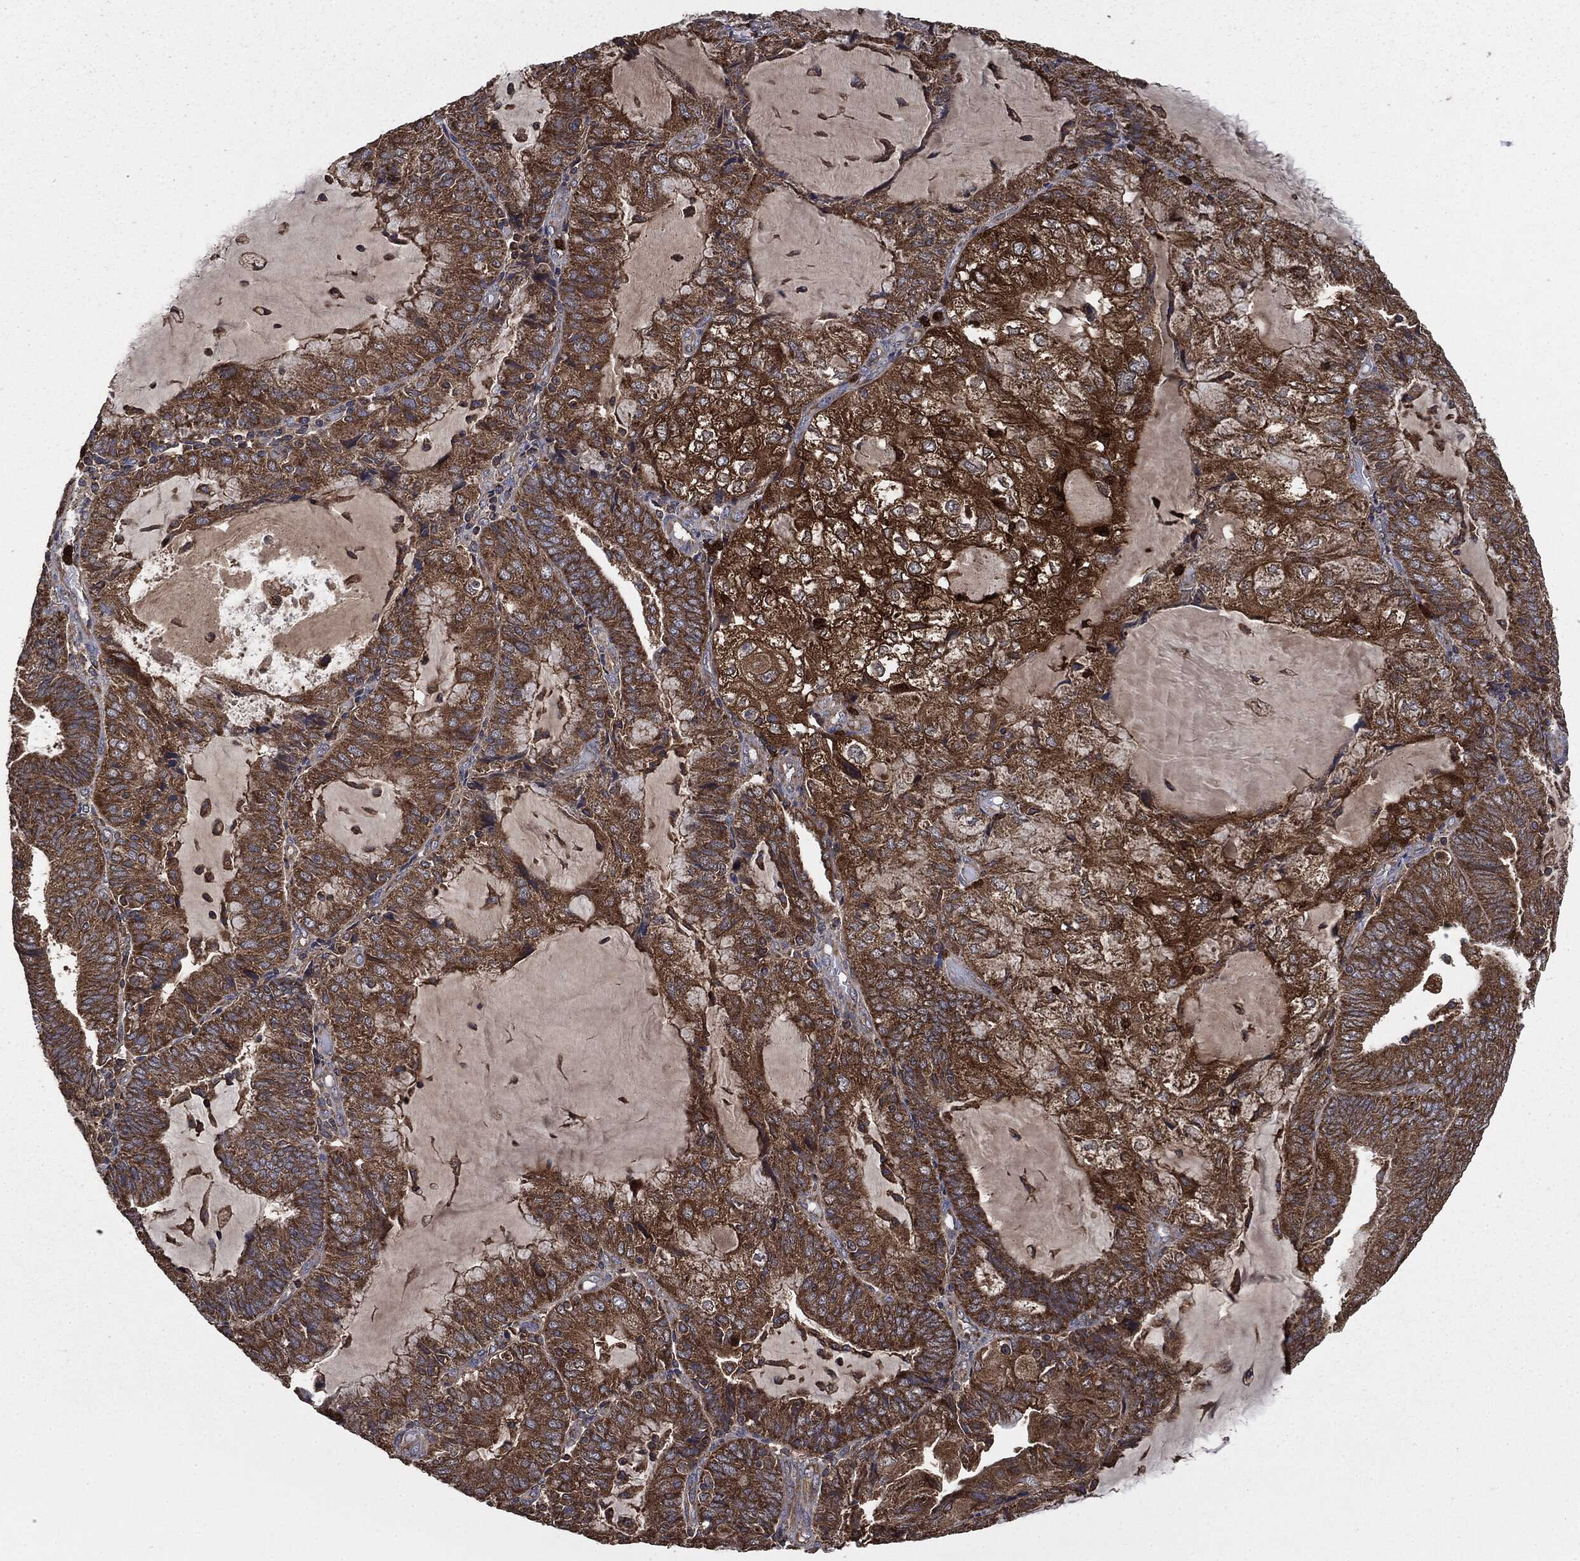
{"staining": {"intensity": "strong", "quantity": ">75%", "location": "cytoplasmic/membranous"}, "tissue": "endometrial cancer", "cell_type": "Tumor cells", "image_type": "cancer", "snomed": [{"axis": "morphology", "description": "Adenocarcinoma, NOS"}, {"axis": "topography", "description": "Endometrium"}], "caption": "An immunohistochemistry (IHC) micrograph of tumor tissue is shown. Protein staining in brown highlights strong cytoplasmic/membranous positivity in endometrial adenocarcinoma within tumor cells. Using DAB (3,3'-diaminobenzidine) (brown) and hematoxylin (blue) stains, captured at high magnification using brightfield microscopy.", "gene": "MAPK6", "patient": {"sex": "female", "age": 81}}